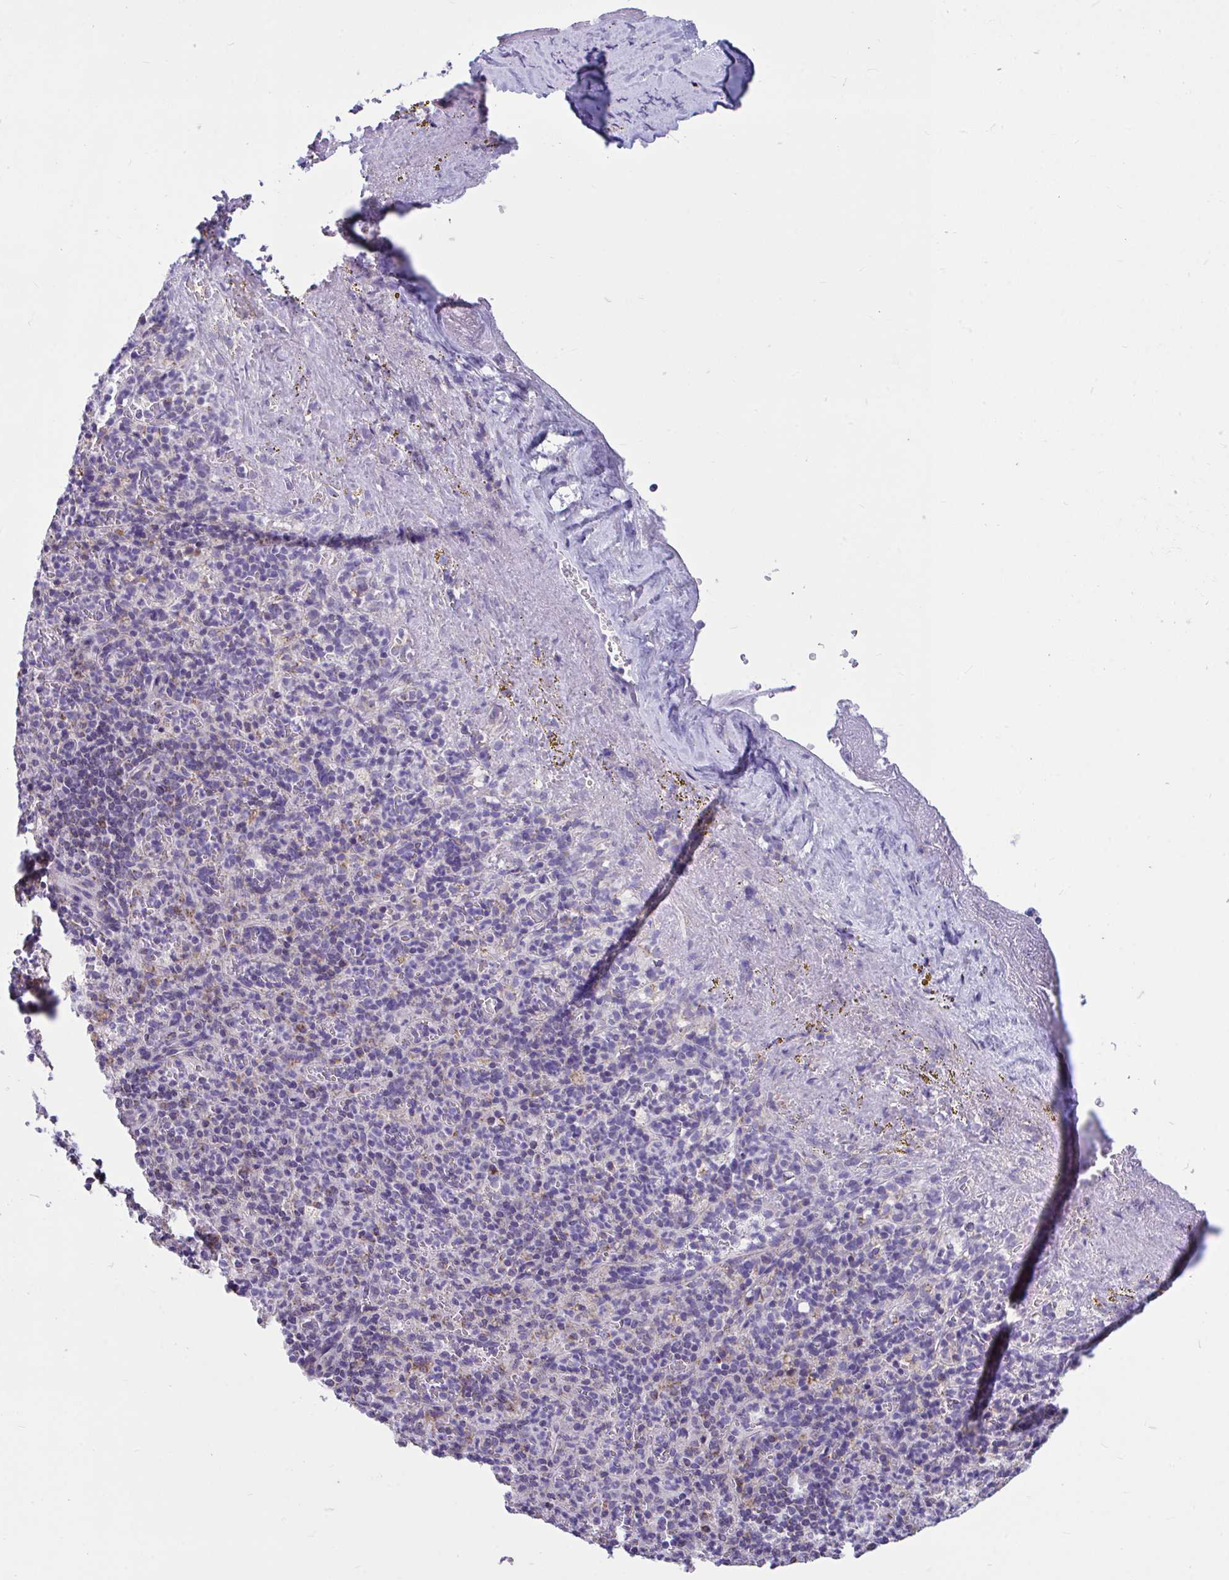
{"staining": {"intensity": "moderate", "quantity": "<25%", "location": "cytoplasmic/membranous"}, "tissue": "spleen", "cell_type": "Cells in red pulp", "image_type": "normal", "snomed": [{"axis": "morphology", "description": "Normal tissue, NOS"}, {"axis": "topography", "description": "Spleen"}], "caption": "Immunohistochemistry (IHC) (DAB) staining of benign spleen reveals moderate cytoplasmic/membranous protein staining in about <25% of cells in red pulp. Using DAB (3,3'-diaminobenzidine) (brown) and hematoxylin (blue) stains, captured at high magnification using brightfield microscopy.", "gene": "OR13A1", "patient": {"sex": "female", "age": 74}}